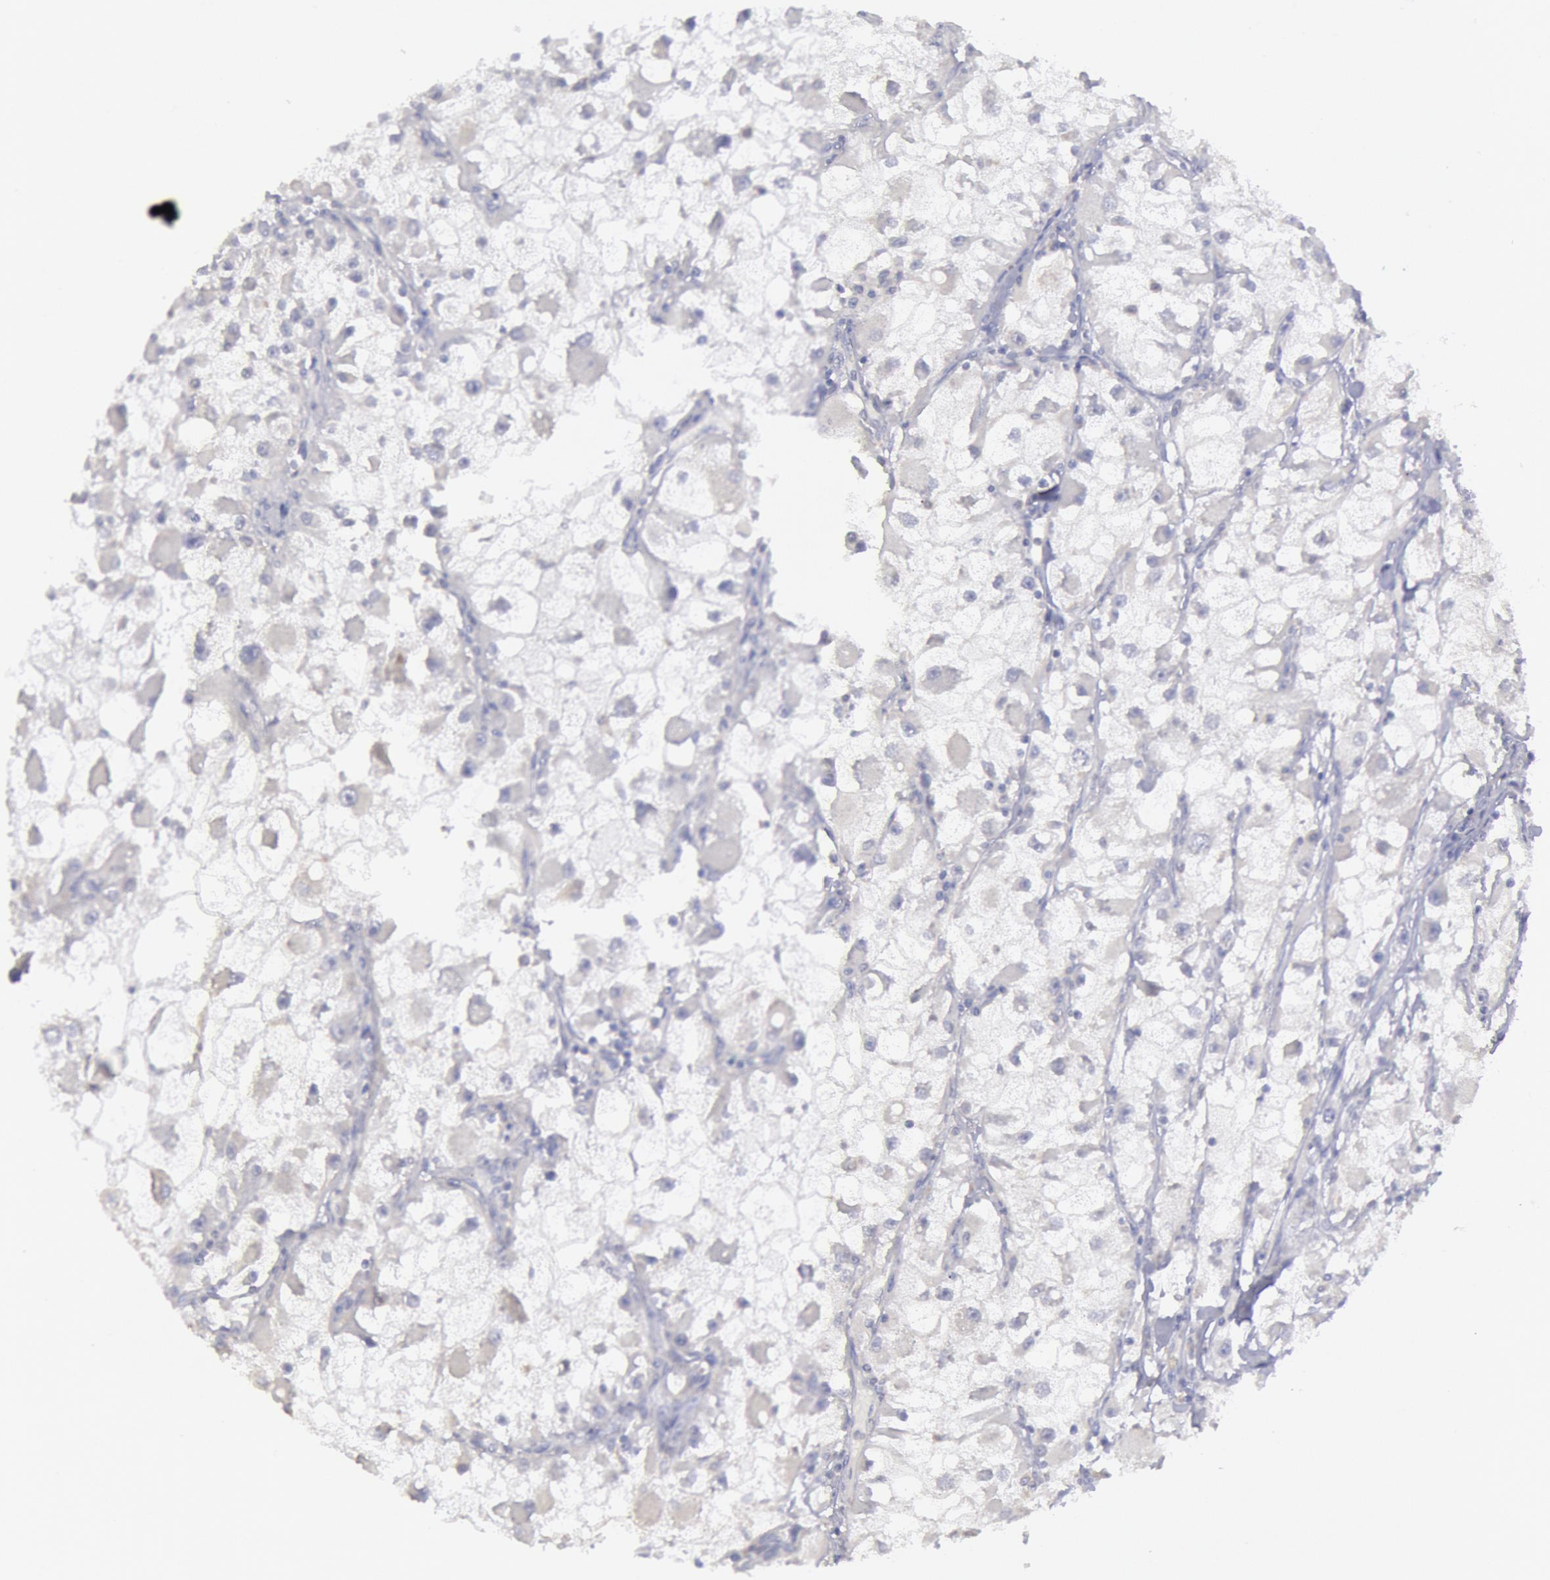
{"staining": {"intensity": "negative", "quantity": "none", "location": "none"}, "tissue": "renal cancer", "cell_type": "Tumor cells", "image_type": "cancer", "snomed": [{"axis": "morphology", "description": "Adenocarcinoma, NOS"}, {"axis": "topography", "description": "Kidney"}], "caption": "Micrograph shows no significant protein positivity in tumor cells of adenocarcinoma (renal). (Stains: DAB immunohistochemistry (IHC) with hematoxylin counter stain, Microscopy: brightfield microscopy at high magnification).", "gene": "MYH7", "patient": {"sex": "female", "age": 73}}